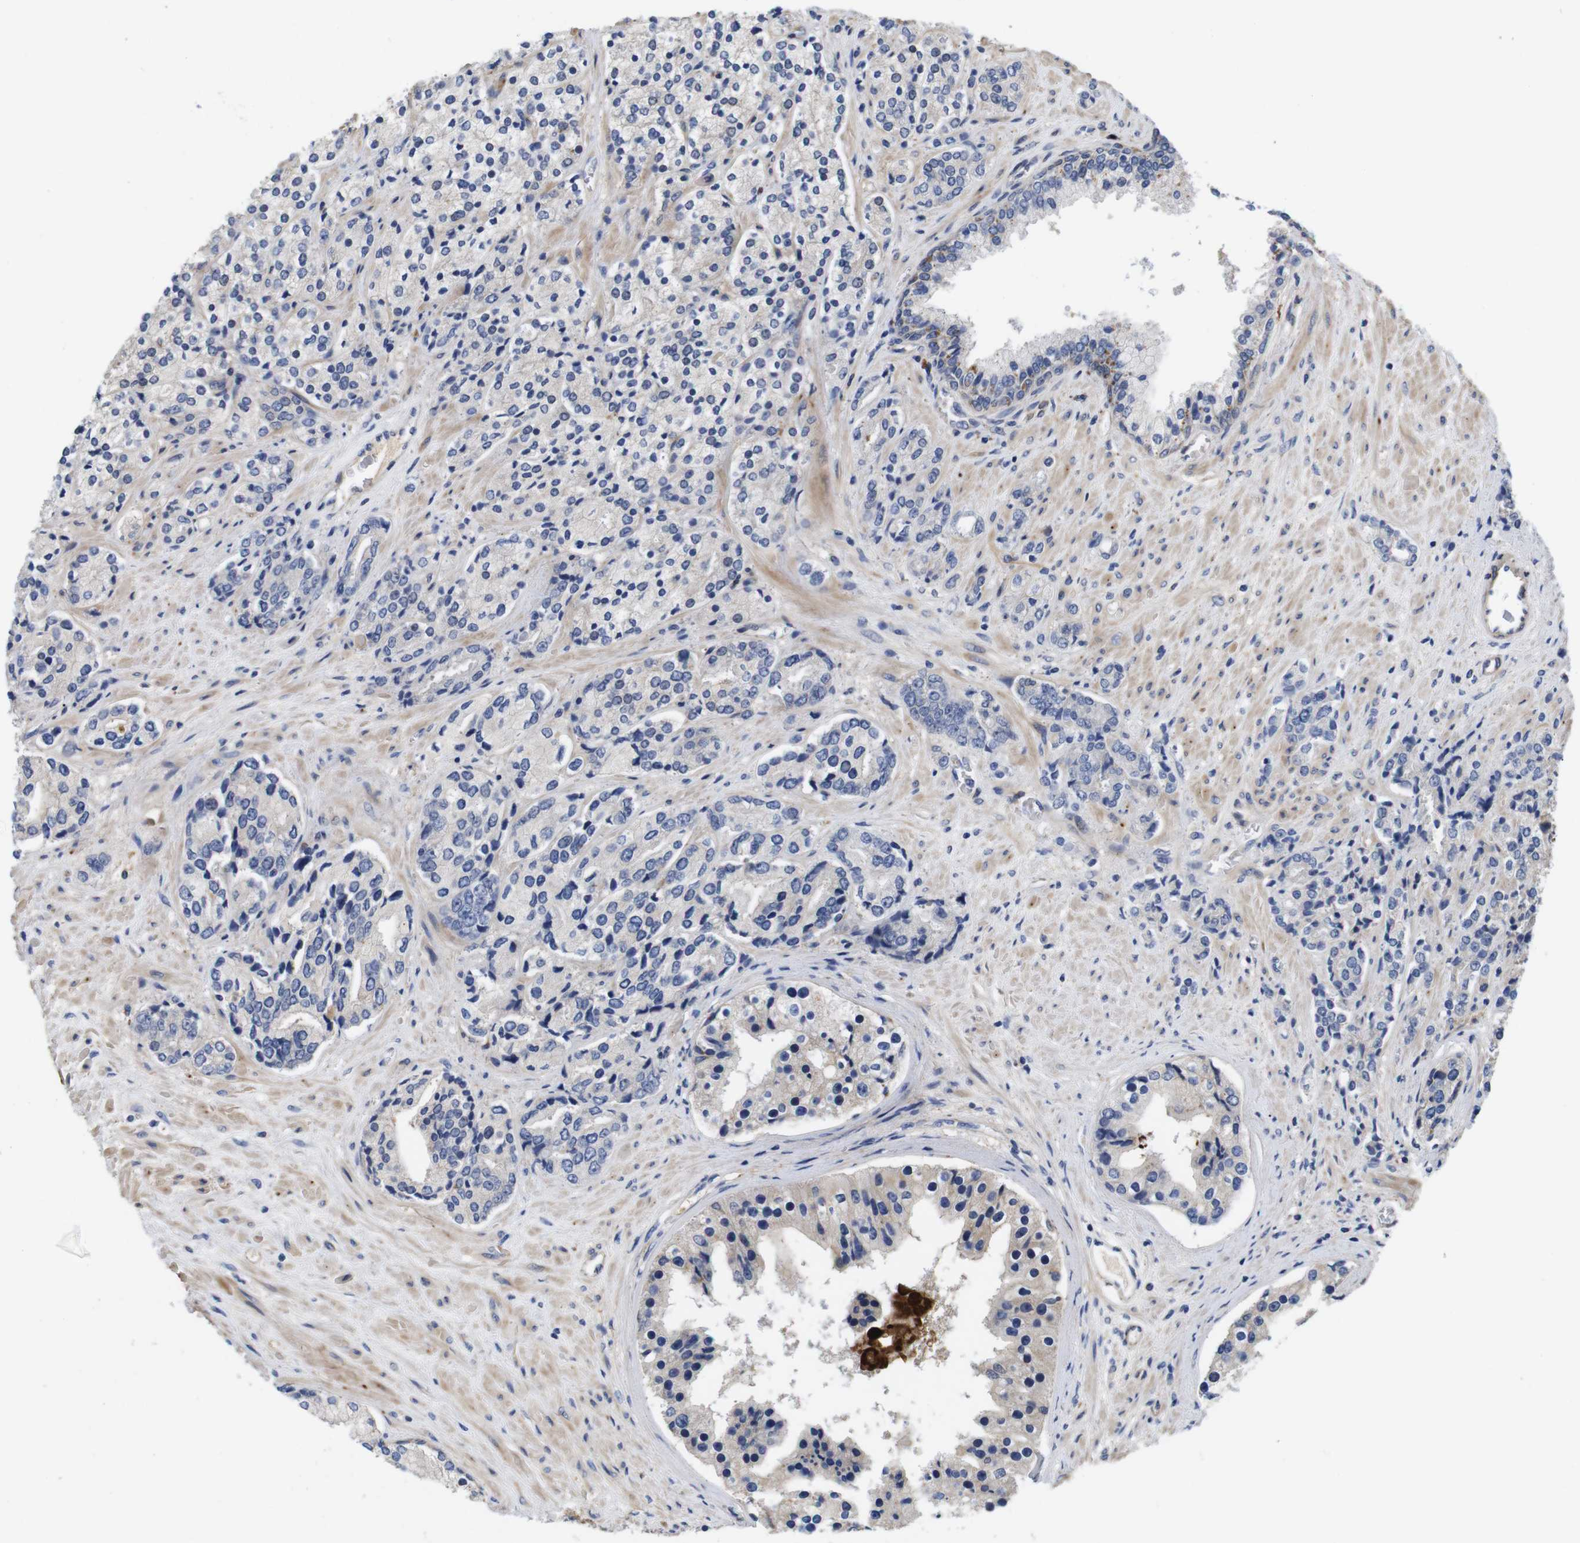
{"staining": {"intensity": "negative", "quantity": "none", "location": "none"}, "tissue": "prostate cancer", "cell_type": "Tumor cells", "image_type": "cancer", "snomed": [{"axis": "morphology", "description": "Adenocarcinoma, High grade"}, {"axis": "topography", "description": "Prostate"}], "caption": "Tumor cells show no significant positivity in prostate cancer. (Immunohistochemistry, brightfield microscopy, high magnification).", "gene": "SPRY3", "patient": {"sex": "male", "age": 71}}